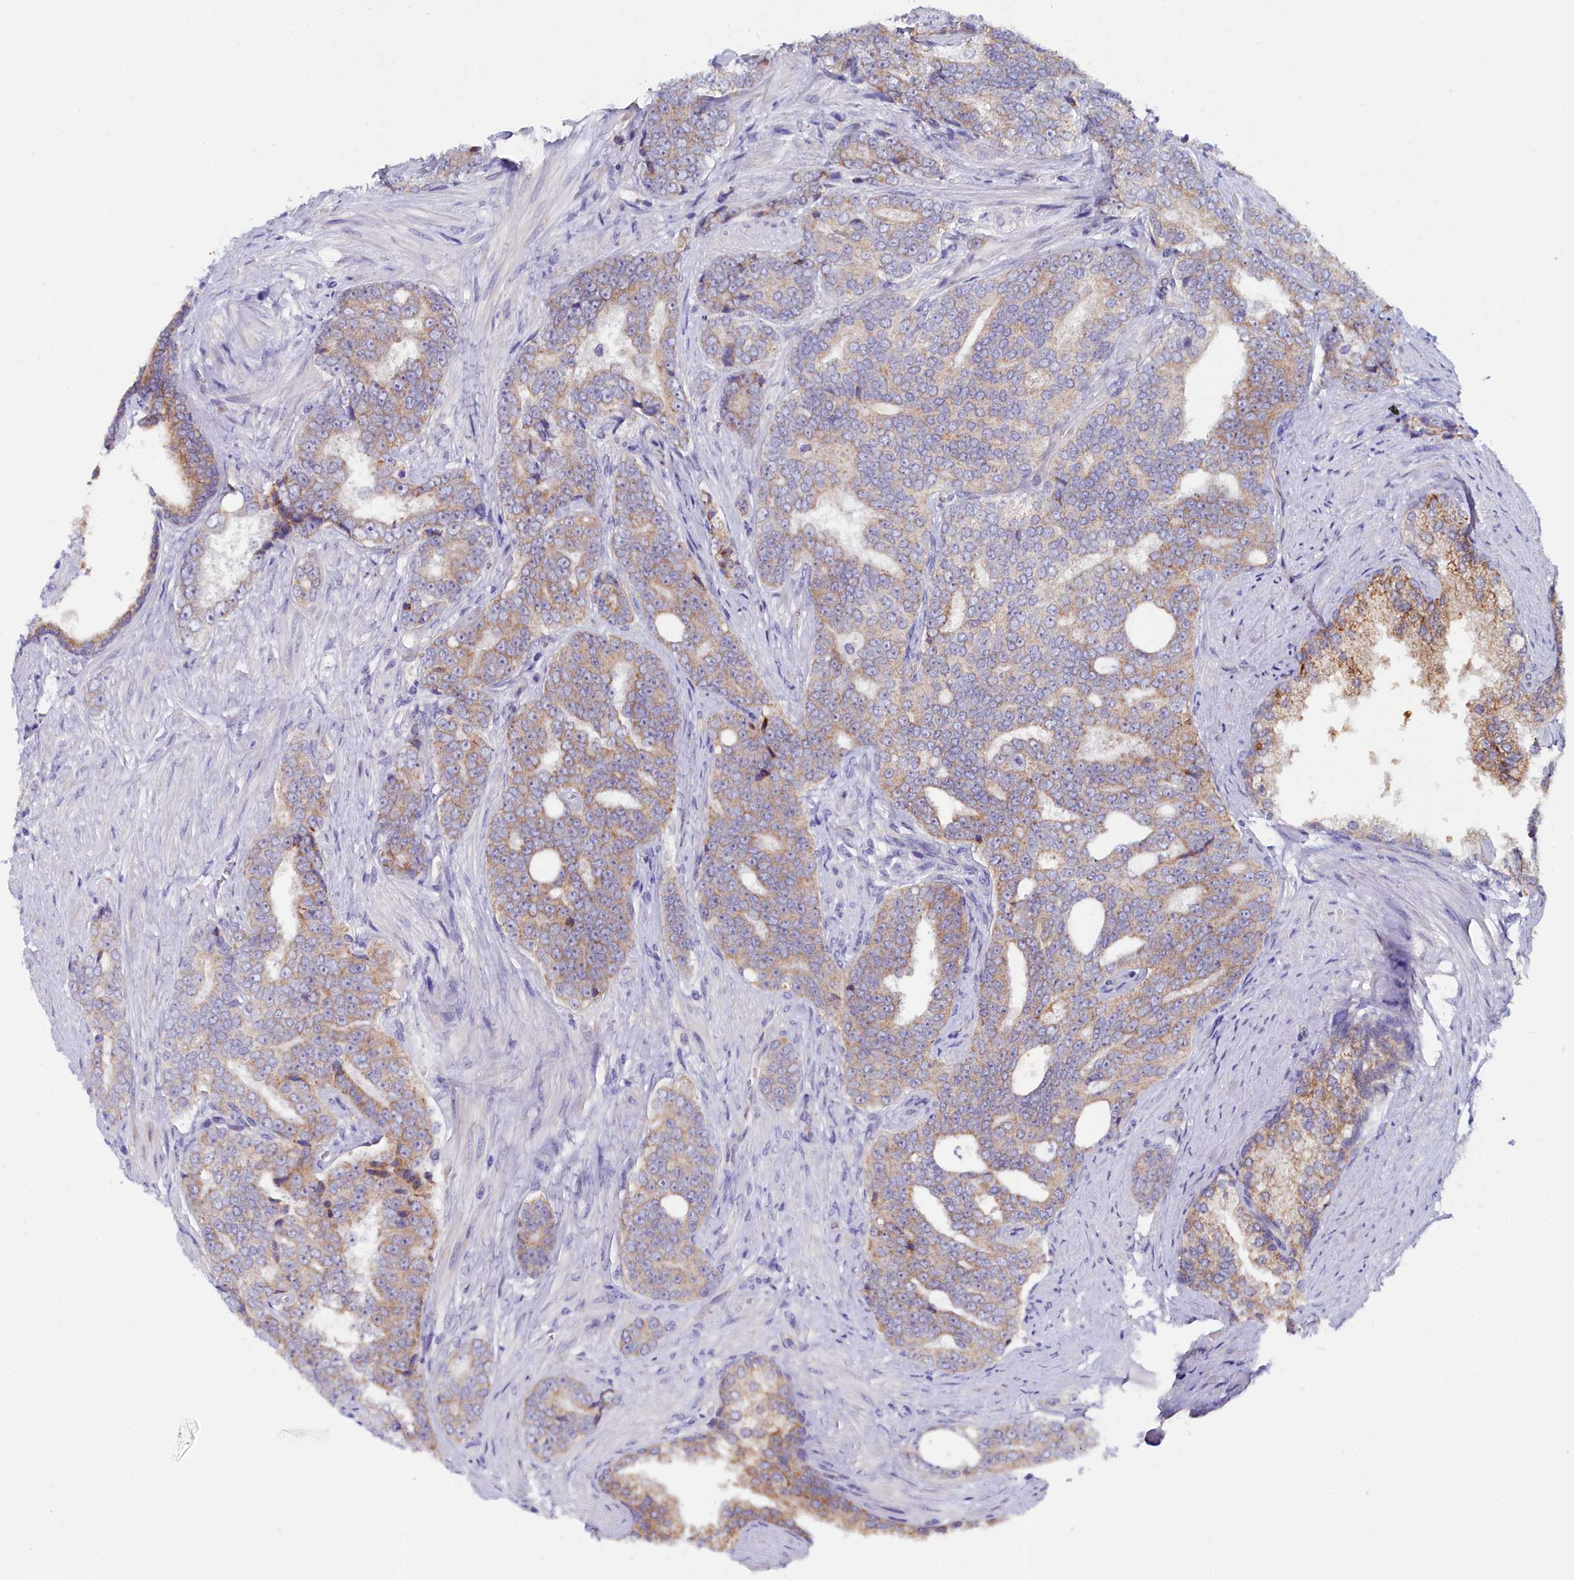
{"staining": {"intensity": "weak", "quantity": "25%-75%", "location": "cytoplasmic/membranous"}, "tissue": "prostate cancer", "cell_type": "Tumor cells", "image_type": "cancer", "snomed": [{"axis": "morphology", "description": "Adenocarcinoma, High grade"}, {"axis": "topography", "description": "Prostate"}], "caption": "About 25%-75% of tumor cells in prostate cancer (high-grade adenocarcinoma) demonstrate weak cytoplasmic/membranous protein staining as visualized by brown immunohistochemical staining.", "gene": "SLC49A3", "patient": {"sex": "male", "age": 67}}